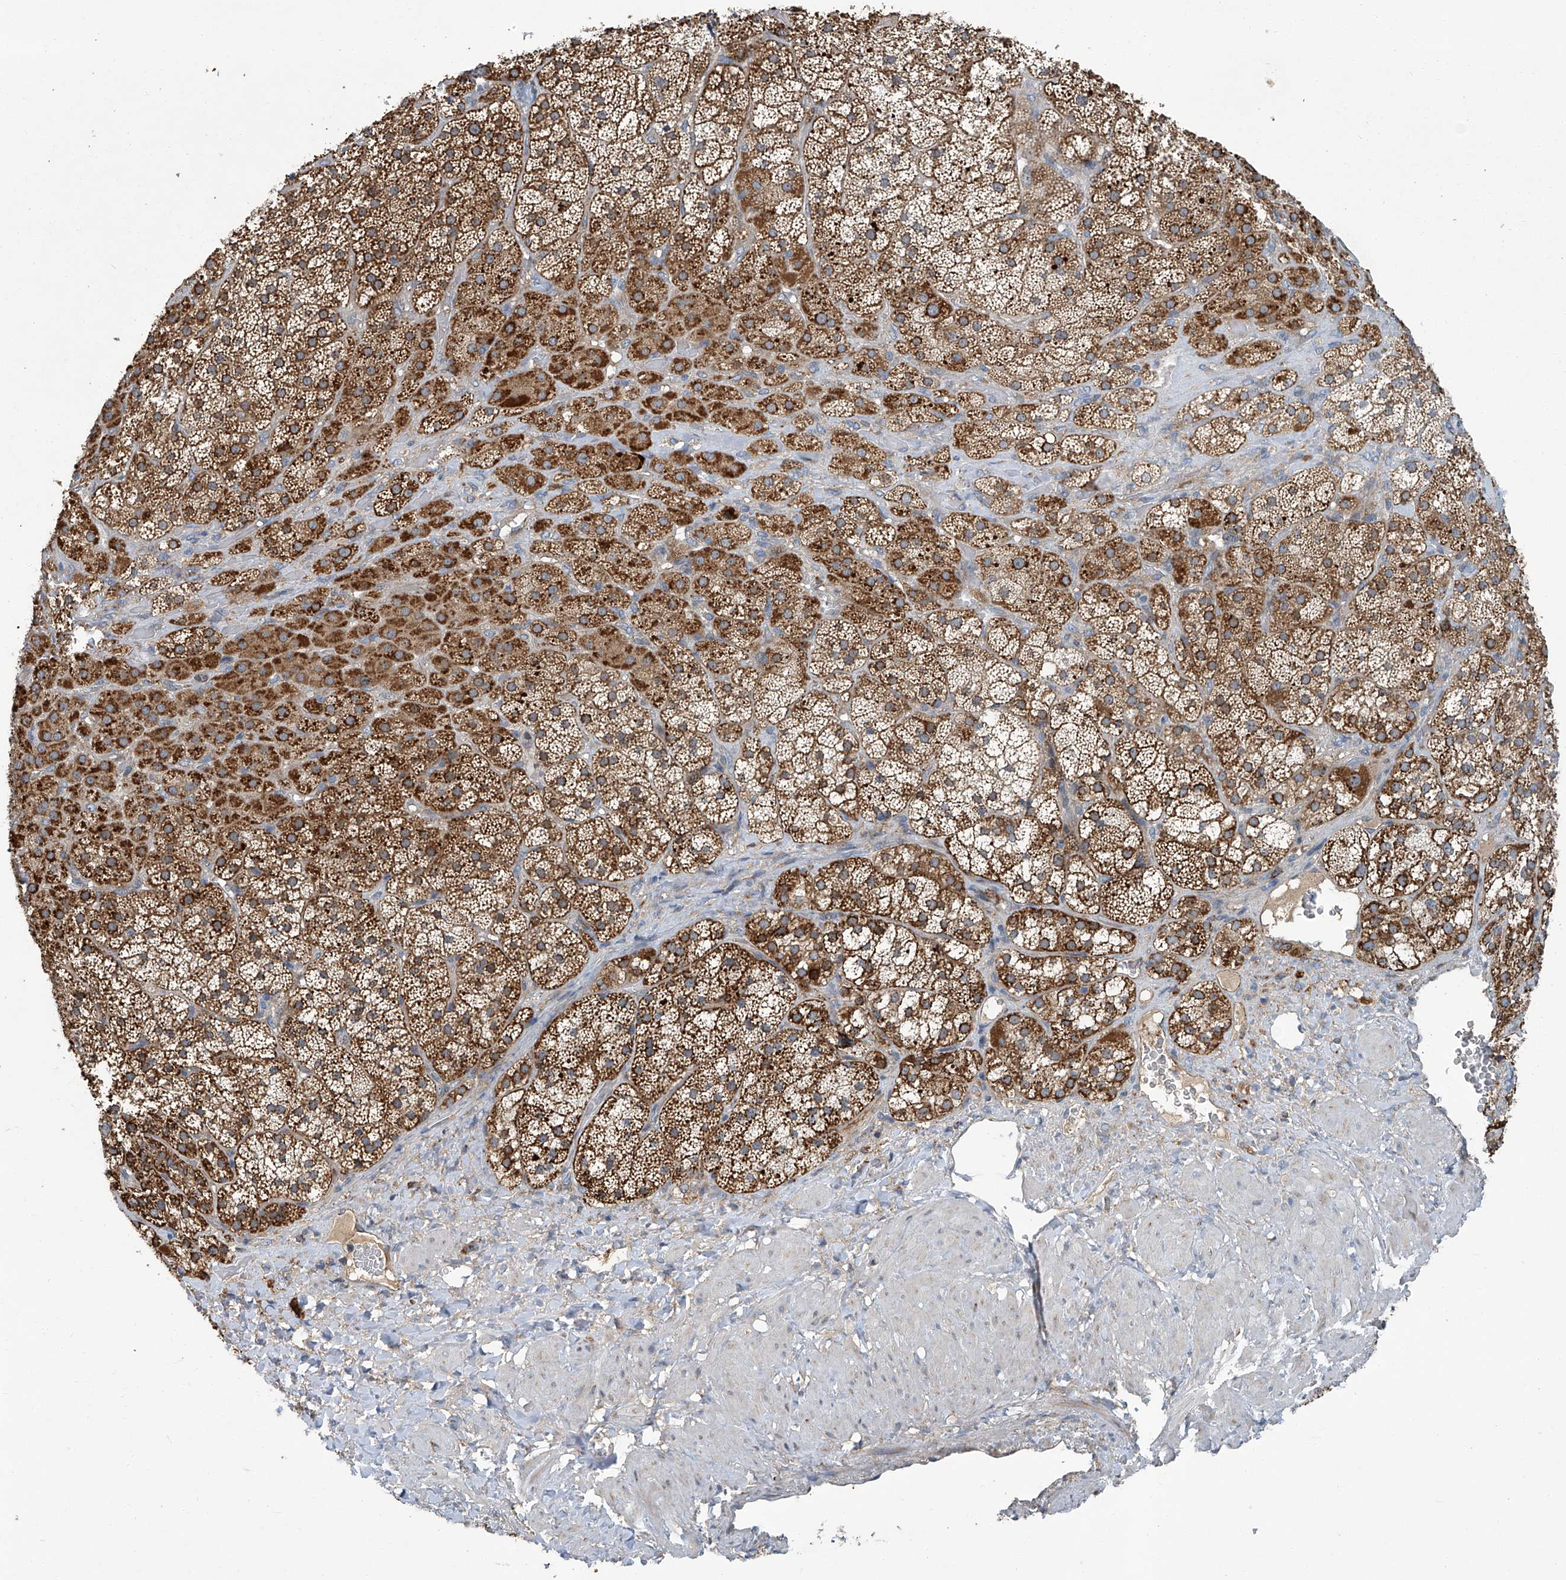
{"staining": {"intensity": "strong", "quantity": ">75%", "location": "cytoplasmic/membranous"}, "tissue": "adrenal gland", "cell_type": "Glandular cells", "image_type": "normal", "snomed": [{"axis": "morphology", "description": "Normal tissue, NOS"}, {"axis": "topography", "description": "Adrenal gland"}], "caption": "DAB immunohistochemical staining of normal adrenal gland shows strong cytoplasmic/membranous protein expression in about >75% of glandular cells.", "gene": "FAM167A", "patient": {"sex": "male", "age": 57}}